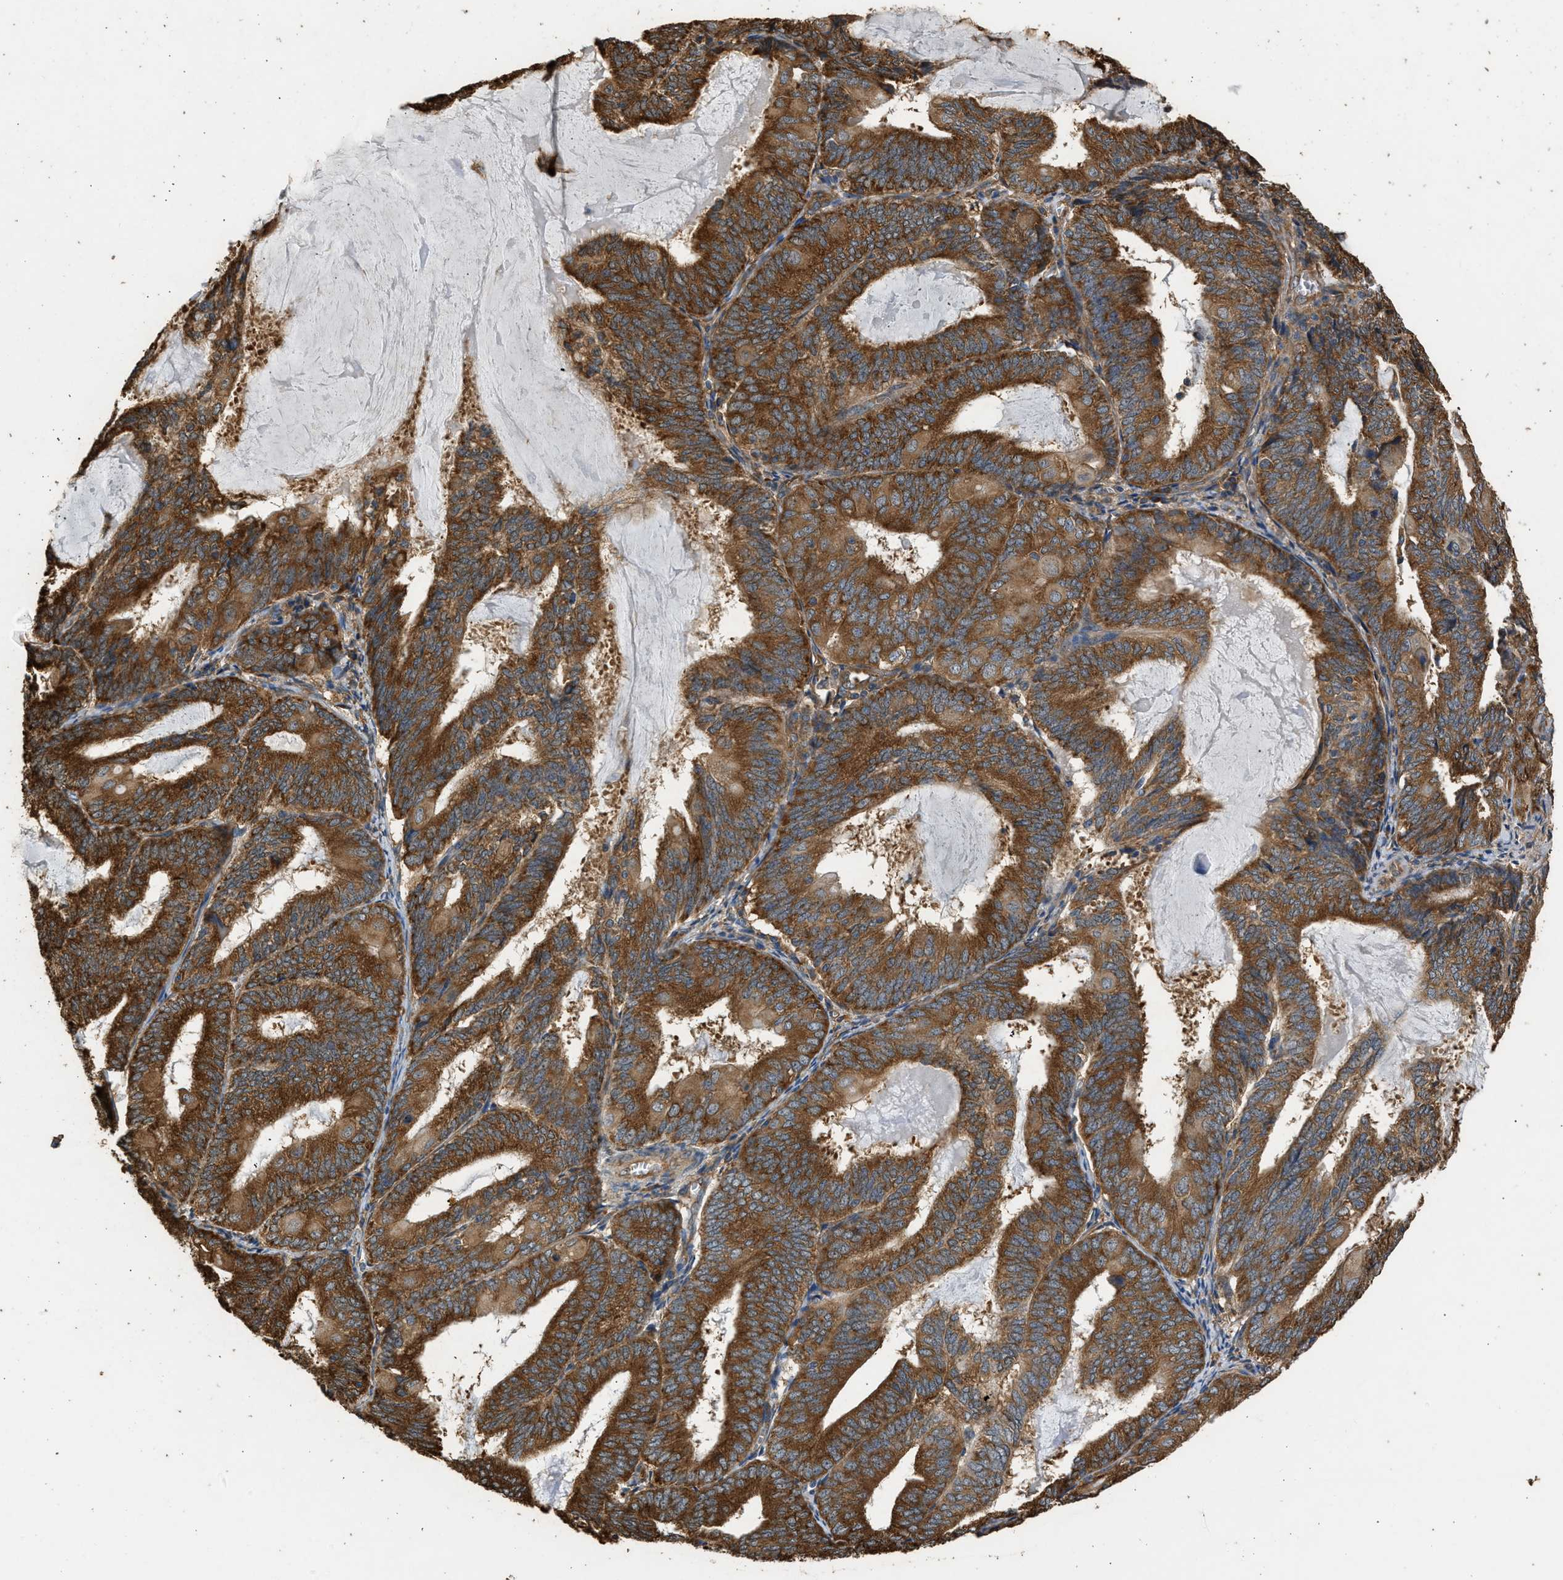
{"staining": {"intensity": "strong", "quantity": ">75%", "location": "cytoplasmic/membranous"}, "tissue": "endometrial cancer", "cell_type": "Tumor cells", "image_type": "cancer", "snomed": [{"axis": "morphology", "description": "Adenocarcinoma, NOS"}, {"axis": "topography", "description": "Endometrium"}], "caption": "A high amount of strong cytoplasmic/membranous staining is identified in about >75% of tumor cells in endometrial adenocarcinoma tissue.", "gene": "SLC36A4", "patient": {"sex": "female", "age": 81}}